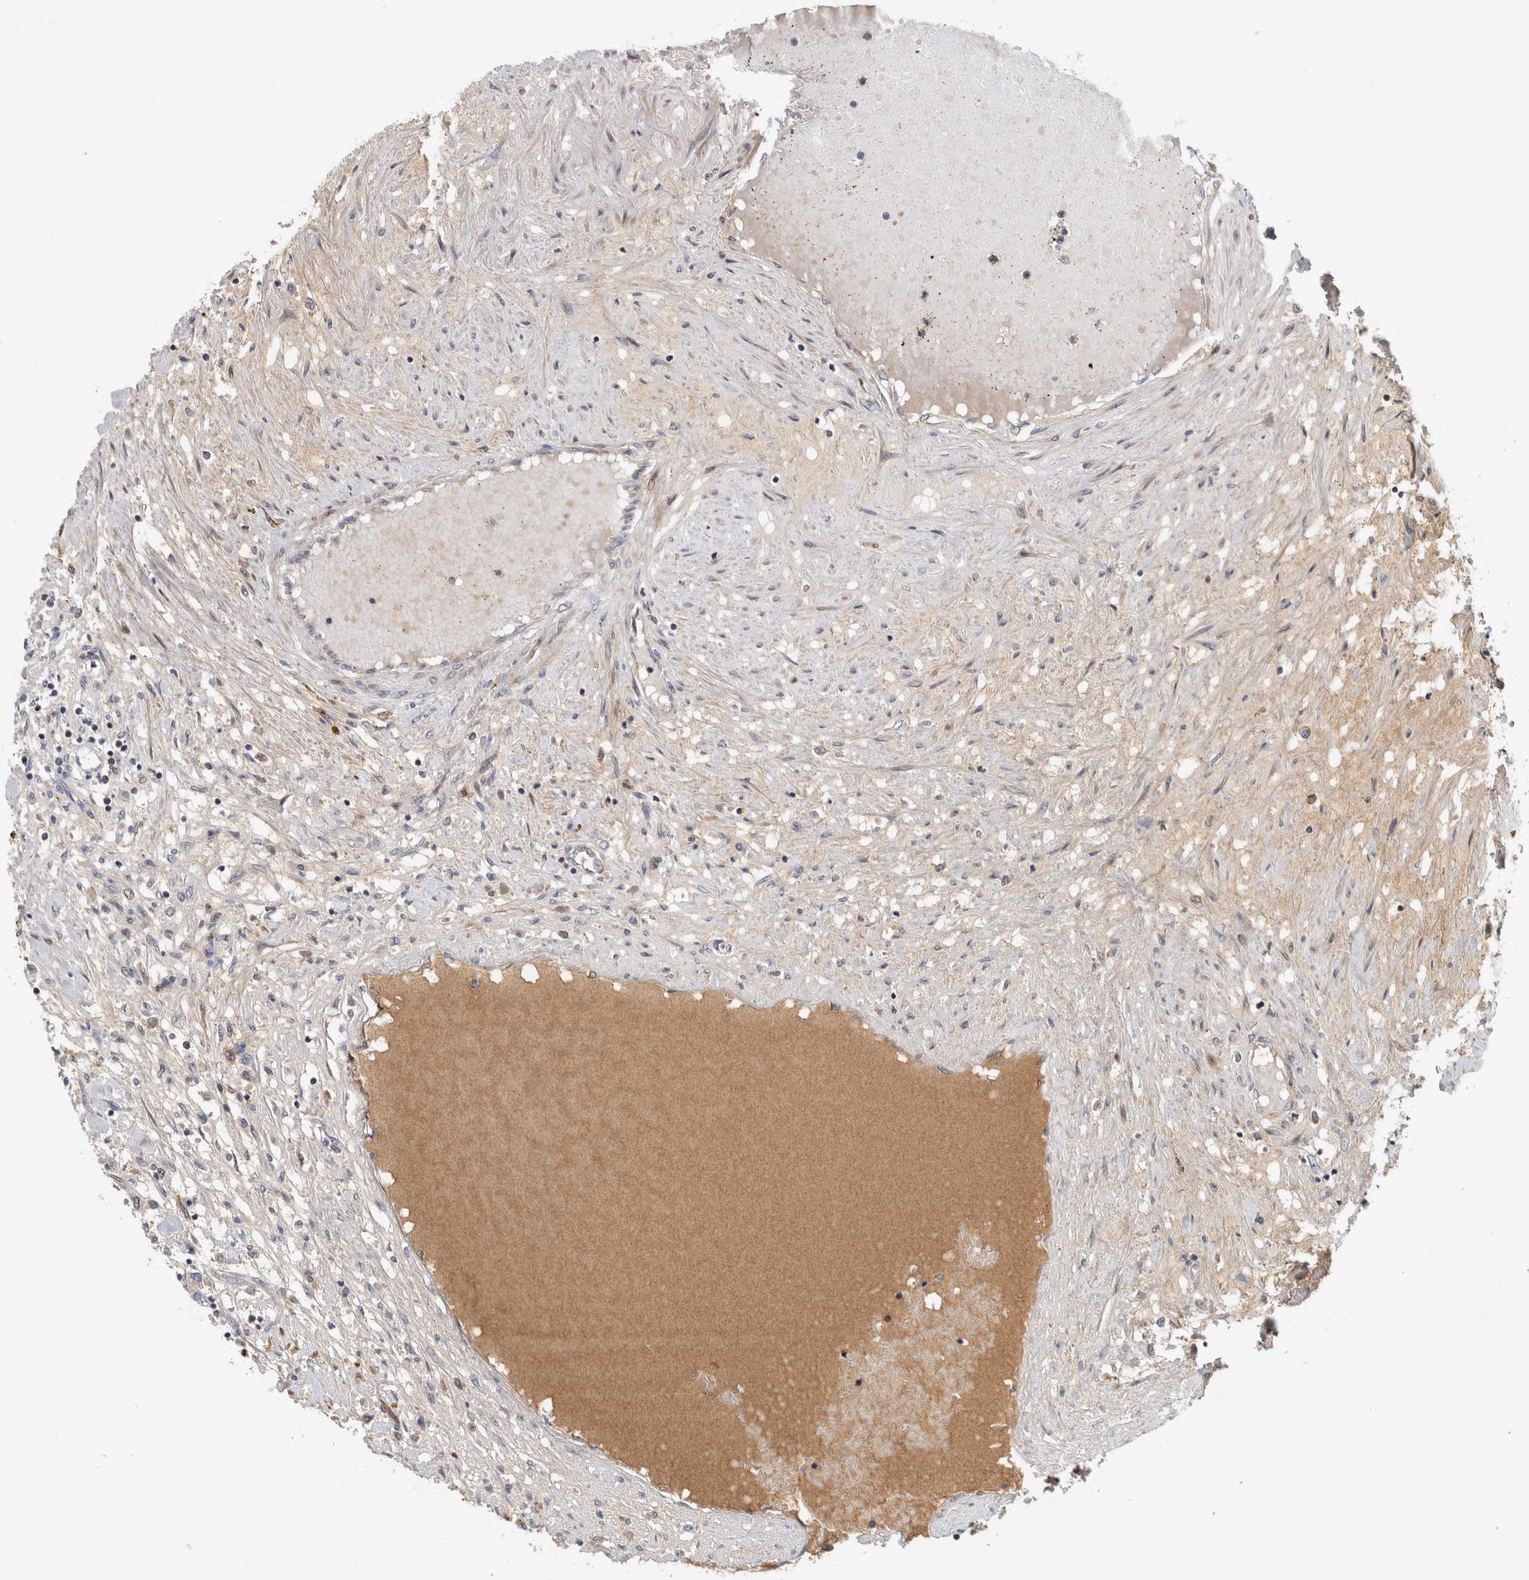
{"staining": {"intensity": "negative", "quantity": "none", "location": "none"}, "tissue": "renal cancer", "cell_type": "Tumor cells", "image_type": "cancer", "snomed": [{"axis": "morphology", "description": "Adenocarcinoma, NOS"}, {"axis": "topography", "description": "Kidney"}], "caption": "Immunohistochemistry (IHC) photomicrograph of neoplastic tissue: human renal adenocarcinoma stained with DAB exhibits no significant protein expression in tumor cells.", "gene": "RBM48", "patient": {"sex": "male", "age": 68}}